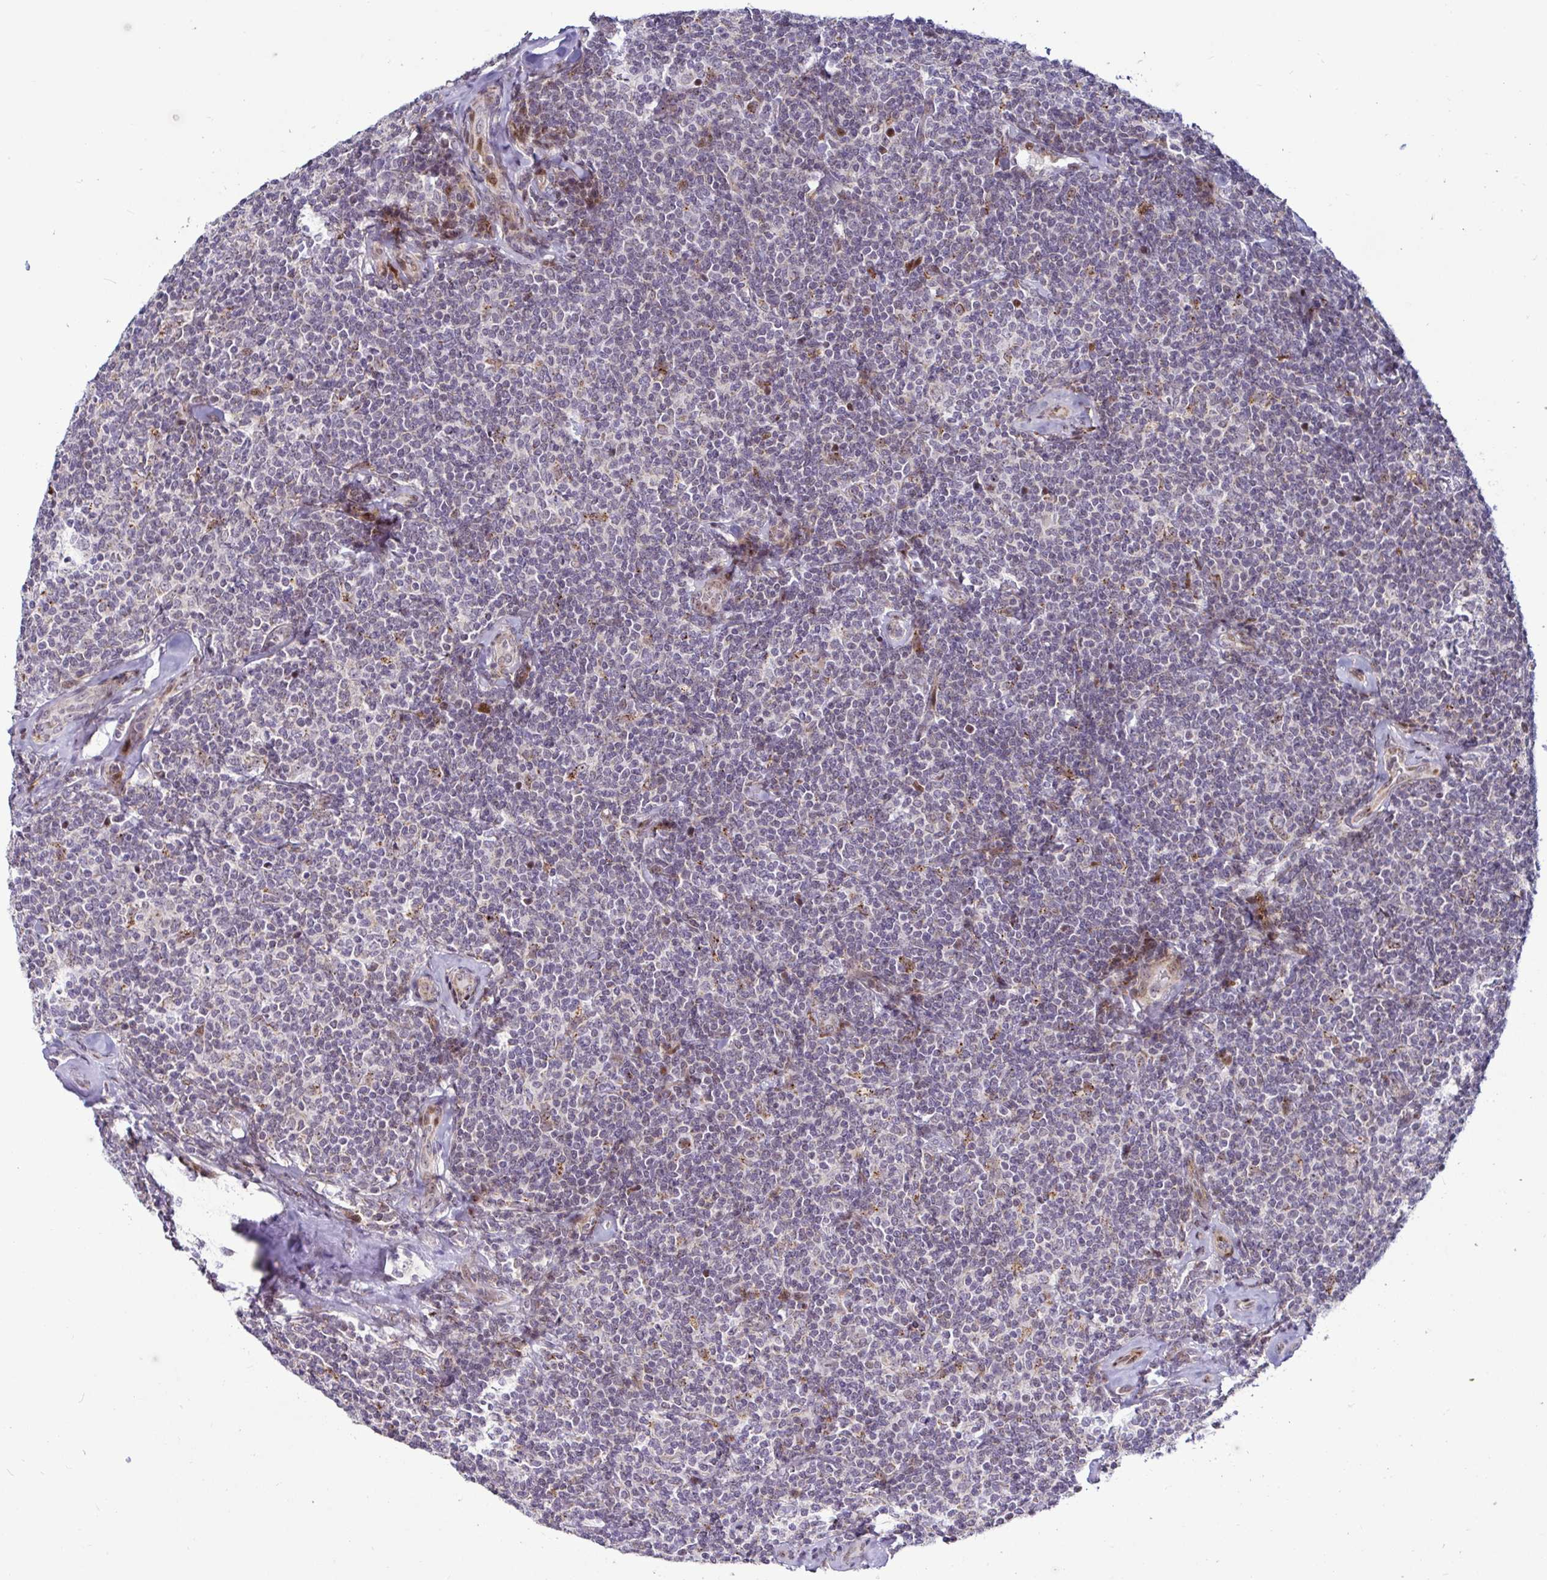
{"staining": {"intensity": "negative", "quantity": "none", "location": "none"}, "tissue": "lymphoma", "cell_type": "Tumor cells", "image_type": "cancer", "snomed": [{"axis": "morphology", "description": "Malignant lymphoma, non-Hodgkin's type, Low grade"}, {"axis": "topography", "description": "Lymph node"}], "caption": "Human lymphoma stained for a protein using immunohistochemistry shows no positivity in tumor cells.", "gene": "DZIP1", "patient": {"sex": "female", "age": 56}}